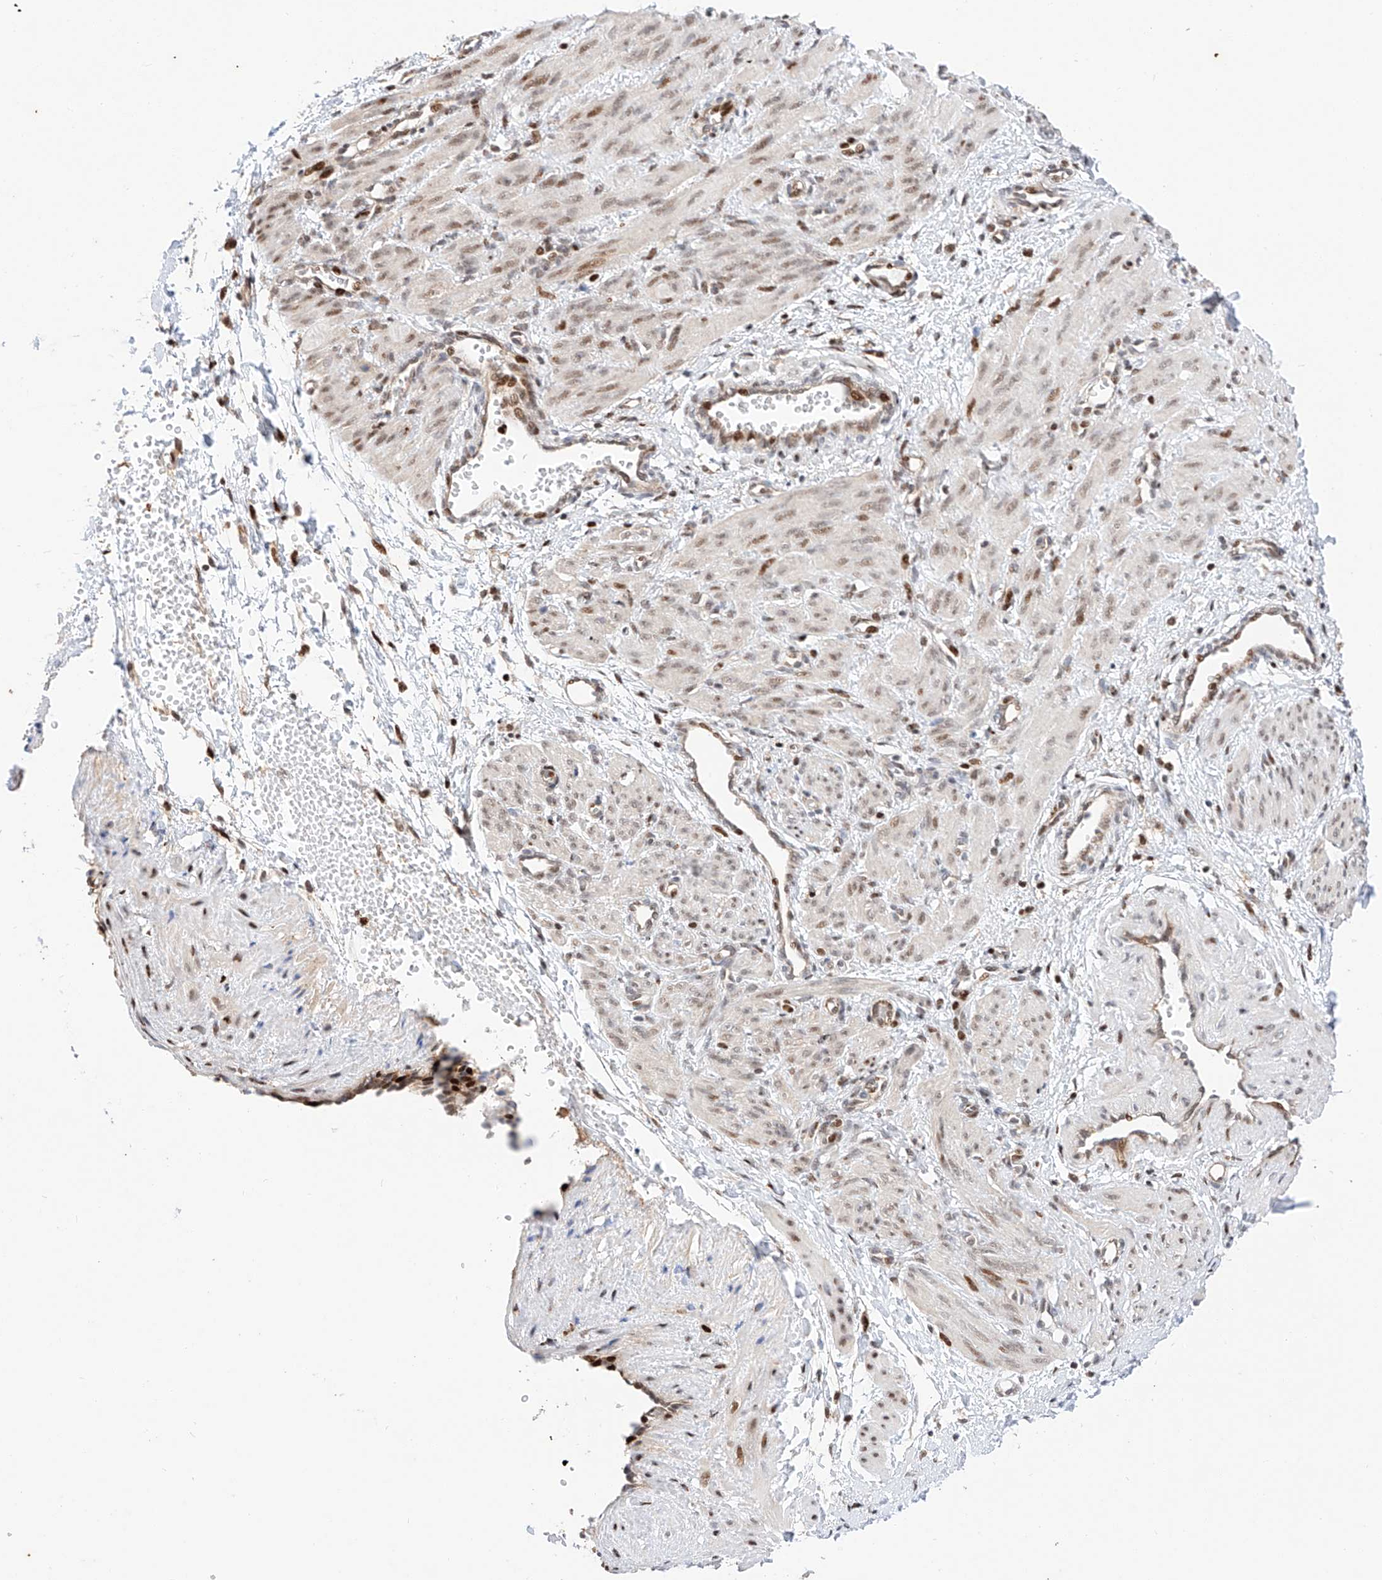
{"staining": {"intensity": "moderate", "quantity": "25%-75%", "location": "nuclear"}, "tissue": "smooth muscle", "cell_type": "Smooth muscle cells", "image_type": "normal", "snomed": [{"axis": "morphology", "description": "Normal tissue, NOS"}, {"axis": "topography", "description": "Endometrium"}], "caption": "This histopathology image reveals immunohistochemistry (IHC) staining of unremarkable human smooth muscle, with medium moderate nuclear positivity in about 25%-75% of smooth muscle cells.", "gene": "HDAC9", "patient": {"sex": "female", "age": 33}}